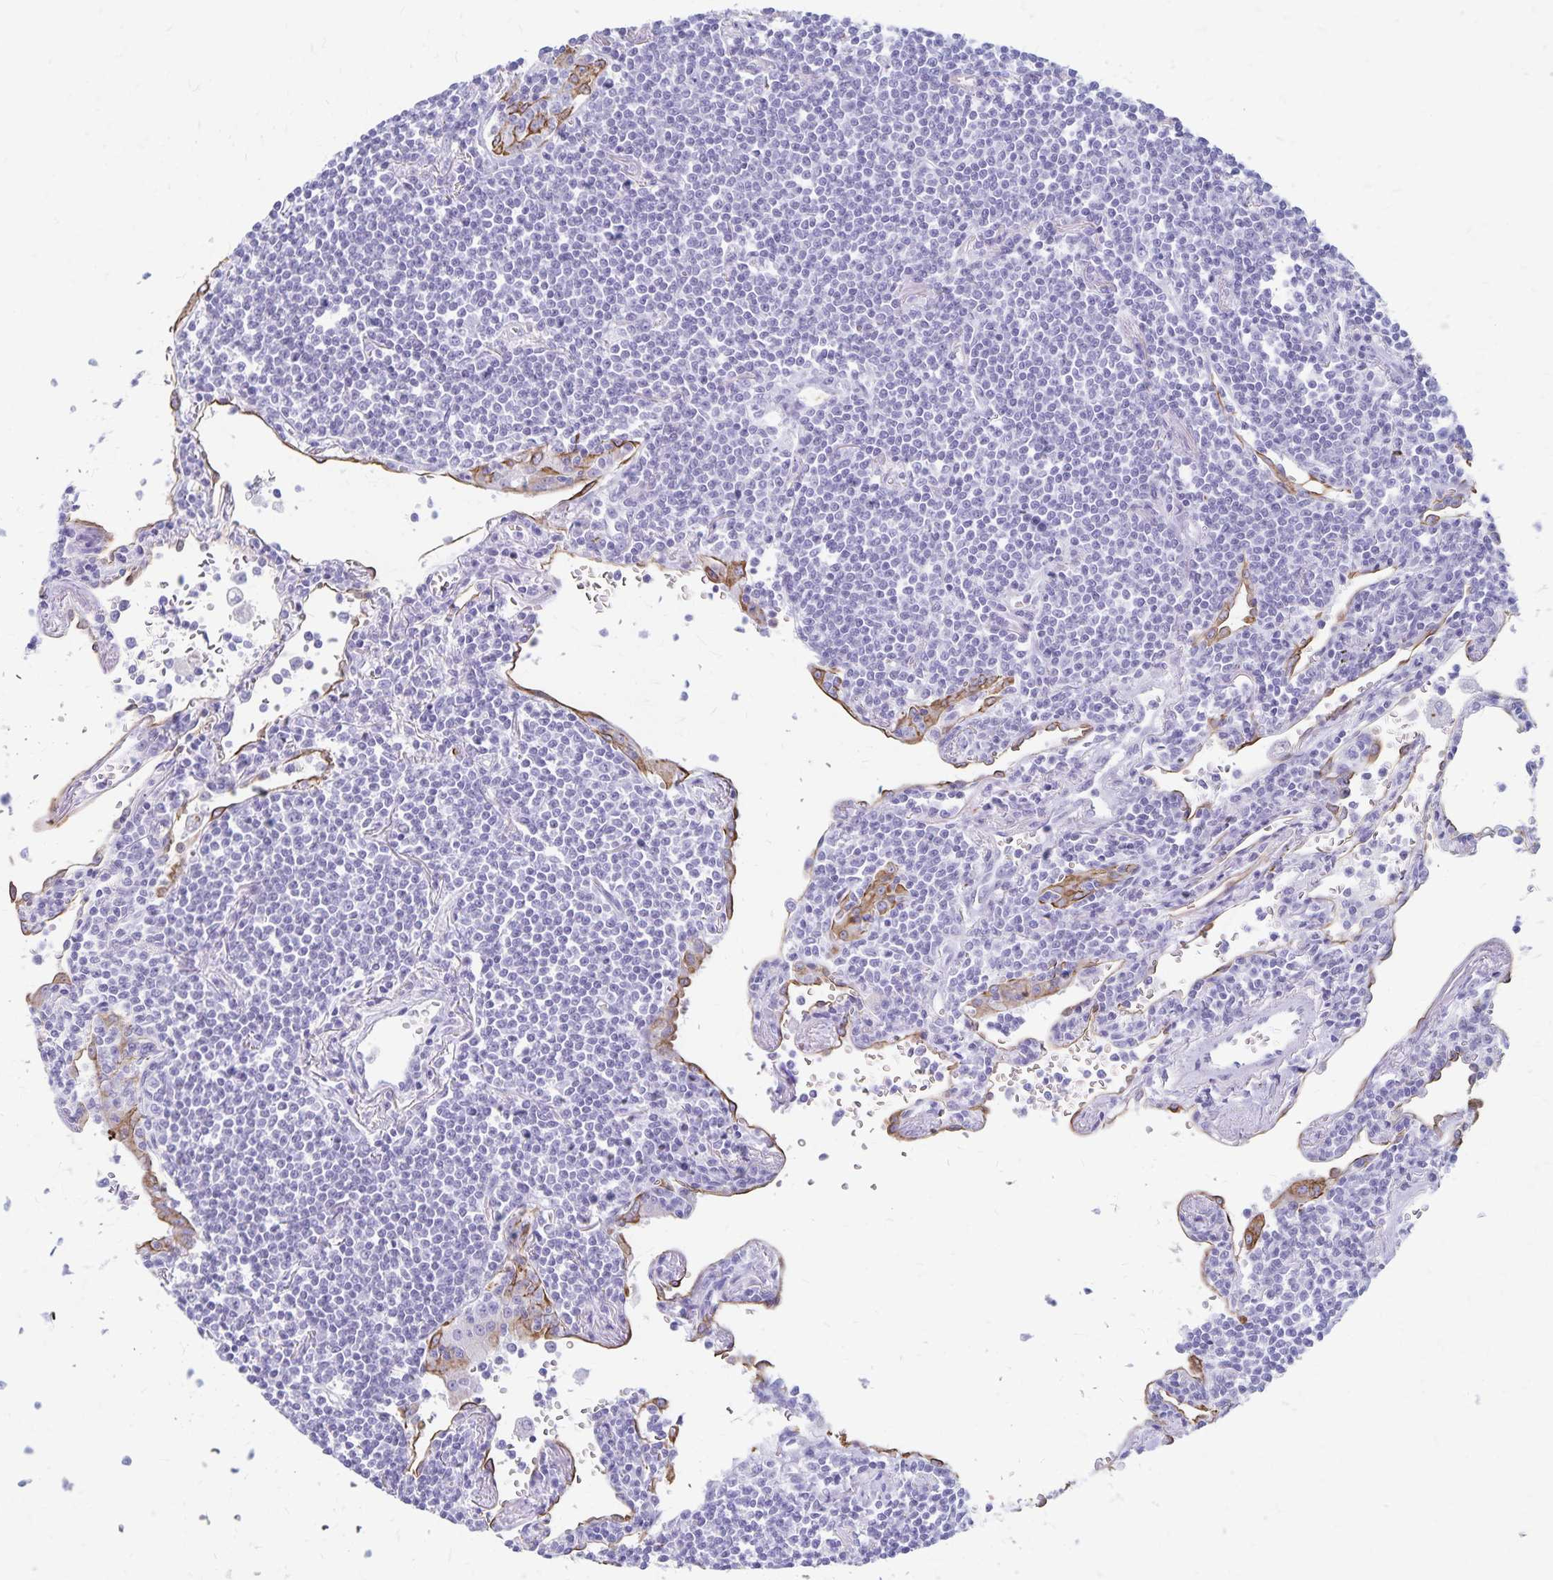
{"staining": {"intensity": "negative", "quantity": "none", "location": "none"}, "tissue": "lymphoma", "cell_type": "Tumor cells", "image_type": "cancer", "snomed": [{"axis": "morphology", "description": "Malignant lymphoma, non-Hodgkin's type, Low grade"}, {"axis": "topography", "description": "Lung"}], "caption": "There is no significant expression in tumor cells of malignant lymphoma, non-Hodgkin's type (low-grade).", "gene": "GPBAR1", "patient": {"sex": "female", "age": 71}}